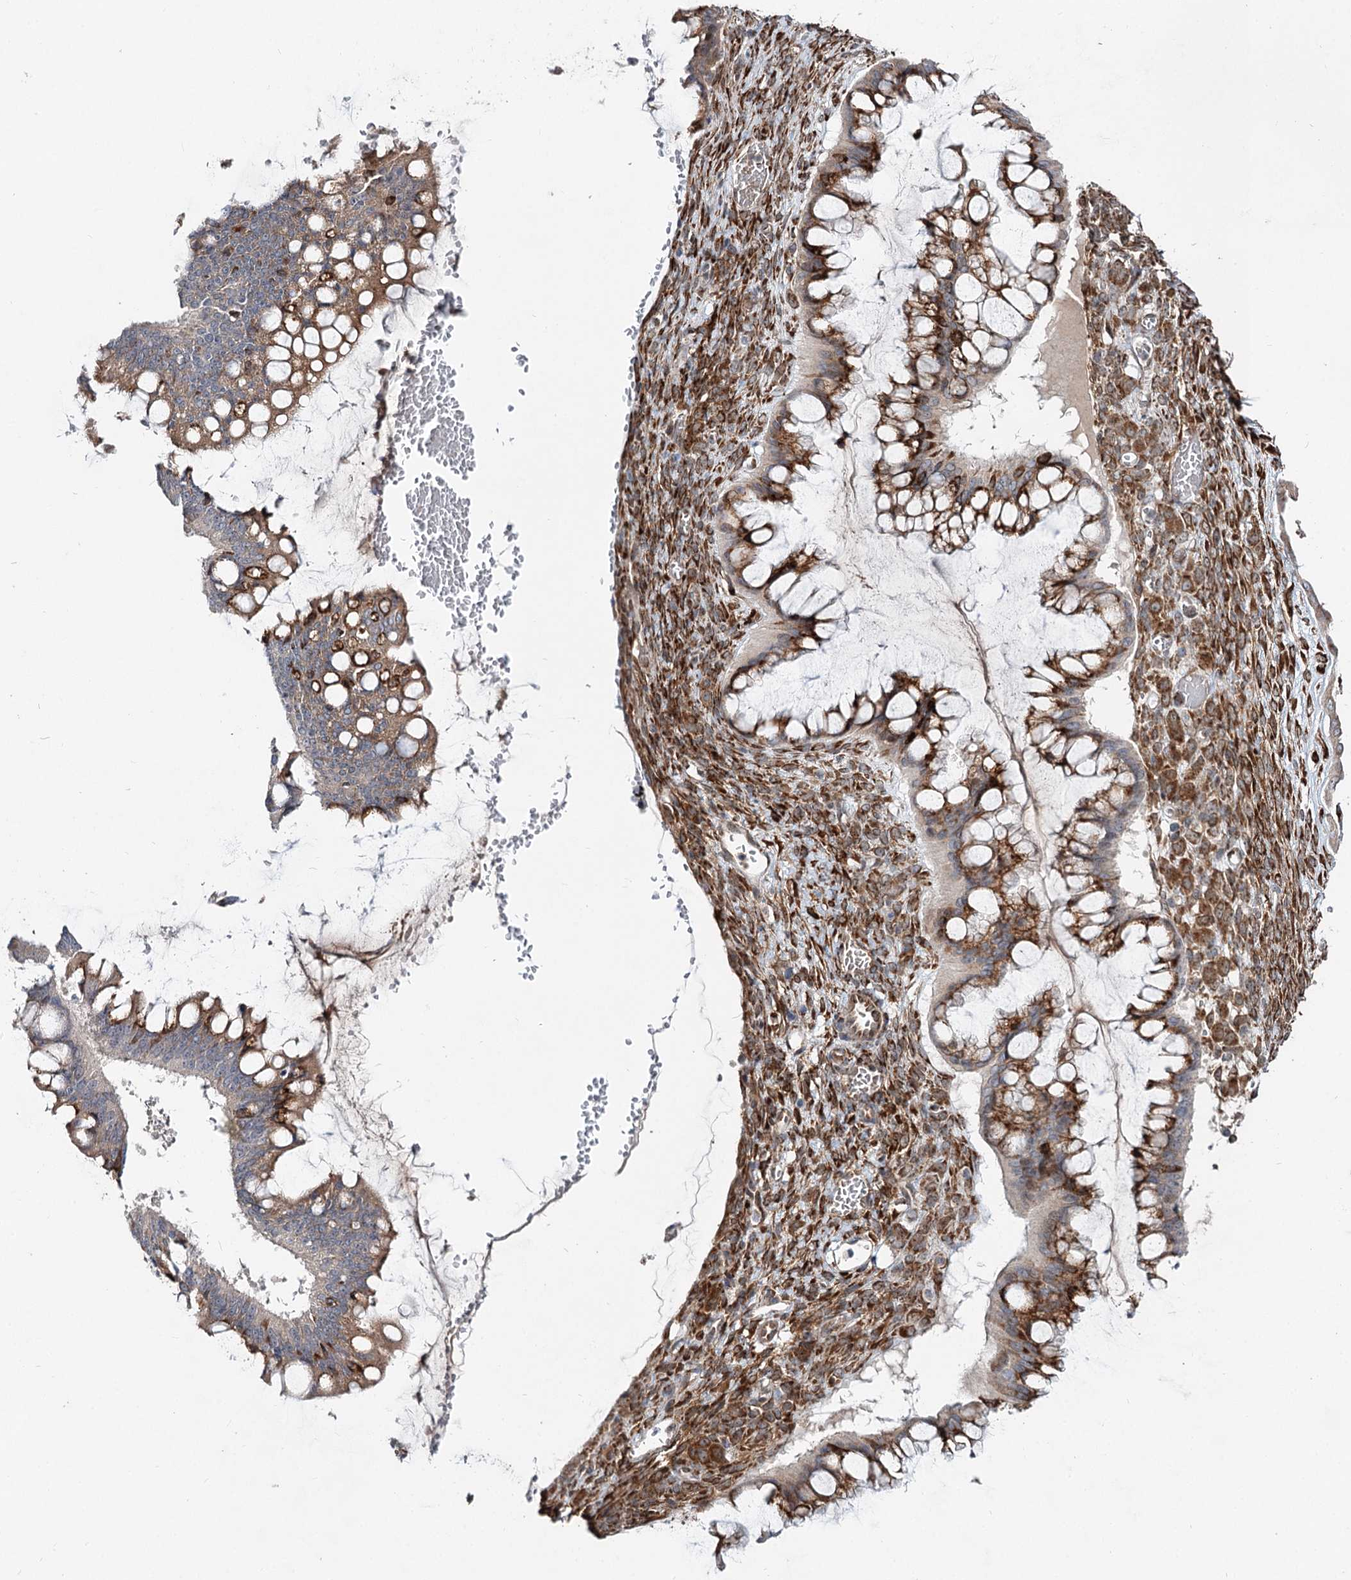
{"staining": {"intensity": "moderate", "quantity": ">75%", "location": "cytoplasmic/membranous"}, "tissue": "ovarian cancer", "cell_type": "Tumor cells", "image_type": "cancer", "snomed": [{"axis": "morphology", "description": "Cystadenocarcinoma, mucinous, NOS"}, {"axis": "topography", "description": "Ovary"}], "caption": "The image reveals a brown stain indicating the presence of a protein in the cytoplasmic/membranous of tumor cells in ovarian cancer. Nuclei are stained in blue.", "gene": "SPART", "patient": {"sex": "female", "age": 73}}